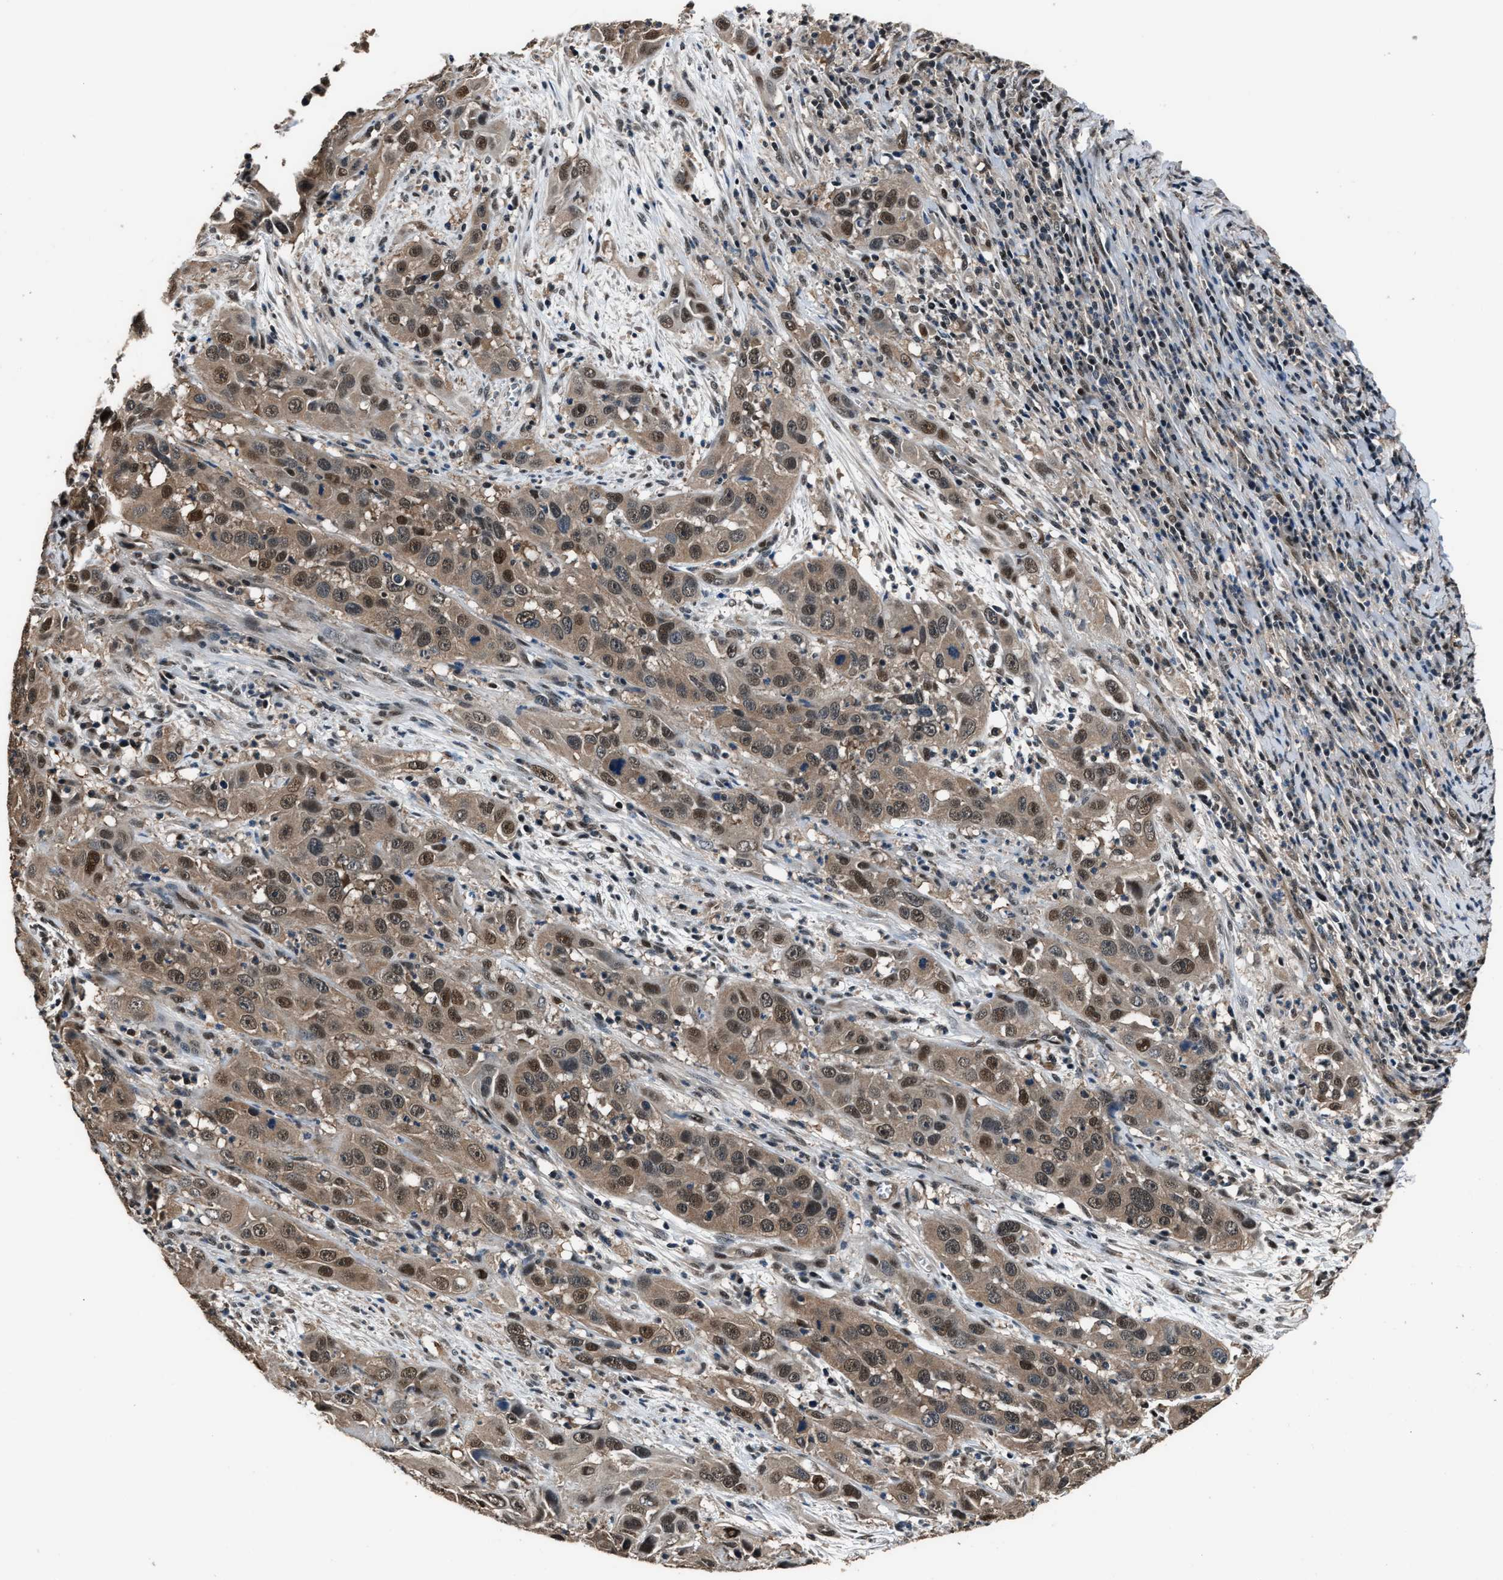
{"staining": {"intensity": "moderate", "quantity": ">75%", "location": "cytoplasmic/membranous,nuclear"}, "tissue": "cervical cancer", "cell_type": "Tumor cells", "image_type": "cancer", "snomed": [{"axis": "morphology", "description": "Squamous cell carcinoma, NOS"}, {"axis": "topography", "description": "Cervix"}], "caption": "The micrograph reveals a brown stain indicating the presence of a protein in the cytoplasmic/membranous and nuclear of tumor cells in cervical cancer.", "gene": "DFFA", "patient": {"sex": "female", "age": 32}}